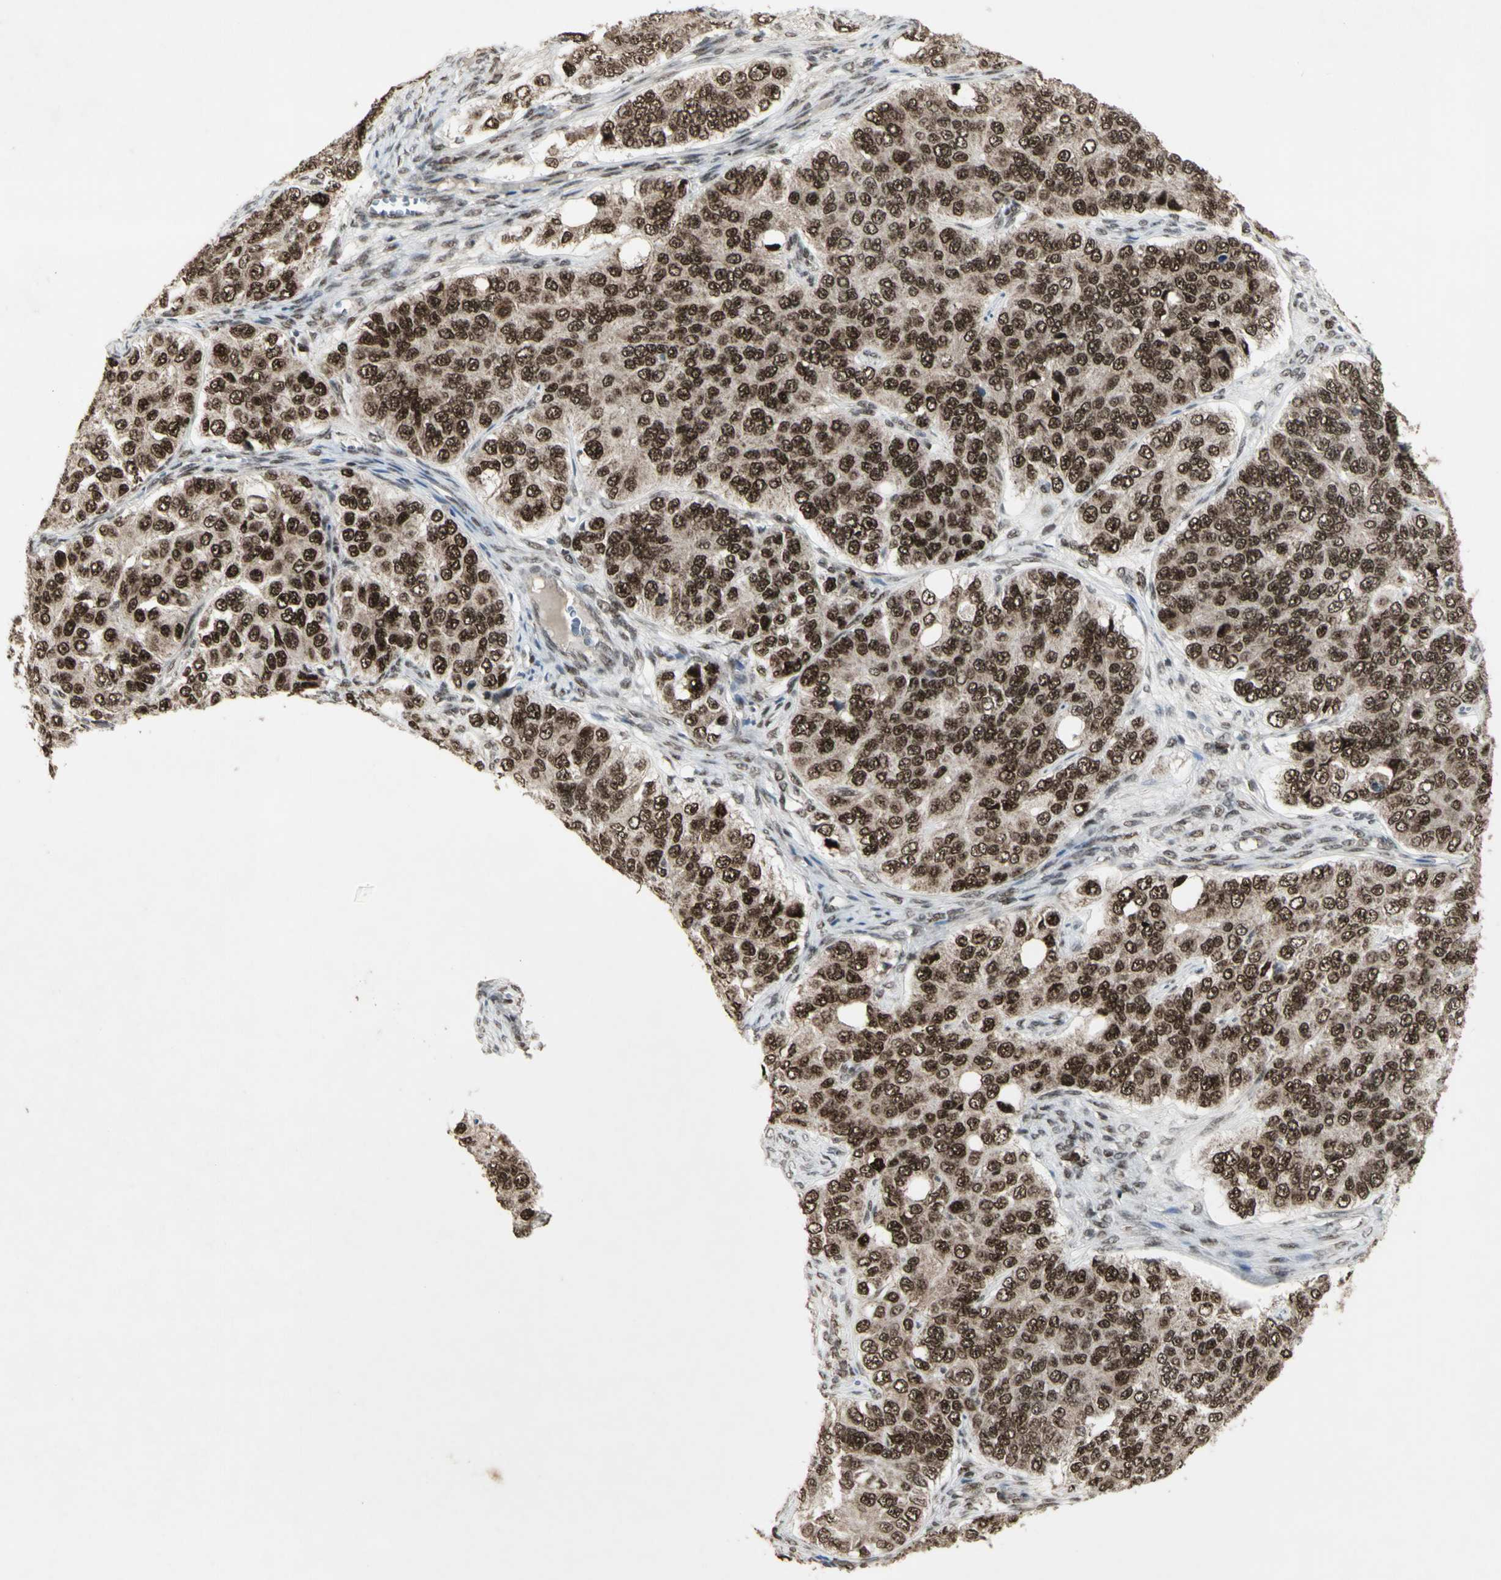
{"staining": {"intensity": "strong", "quantity": ">75%", "location": "nuclear"}, "tissue": "ovarian cancer", "cell_type": "Tumor cells", "image_type": "cancer", "snomed": [{"axis": "morphology", "description": "Carcinoma, endometroid"}, {"axis": "topography", "description": "Ovary"}], "caption": "Strong nuclear positivity is appreciated in about >75% of tumor cells in ovarian endometroid carcinoma.", "gene": "CCNT1", "patient": {"sex": "female", "age": 51}}